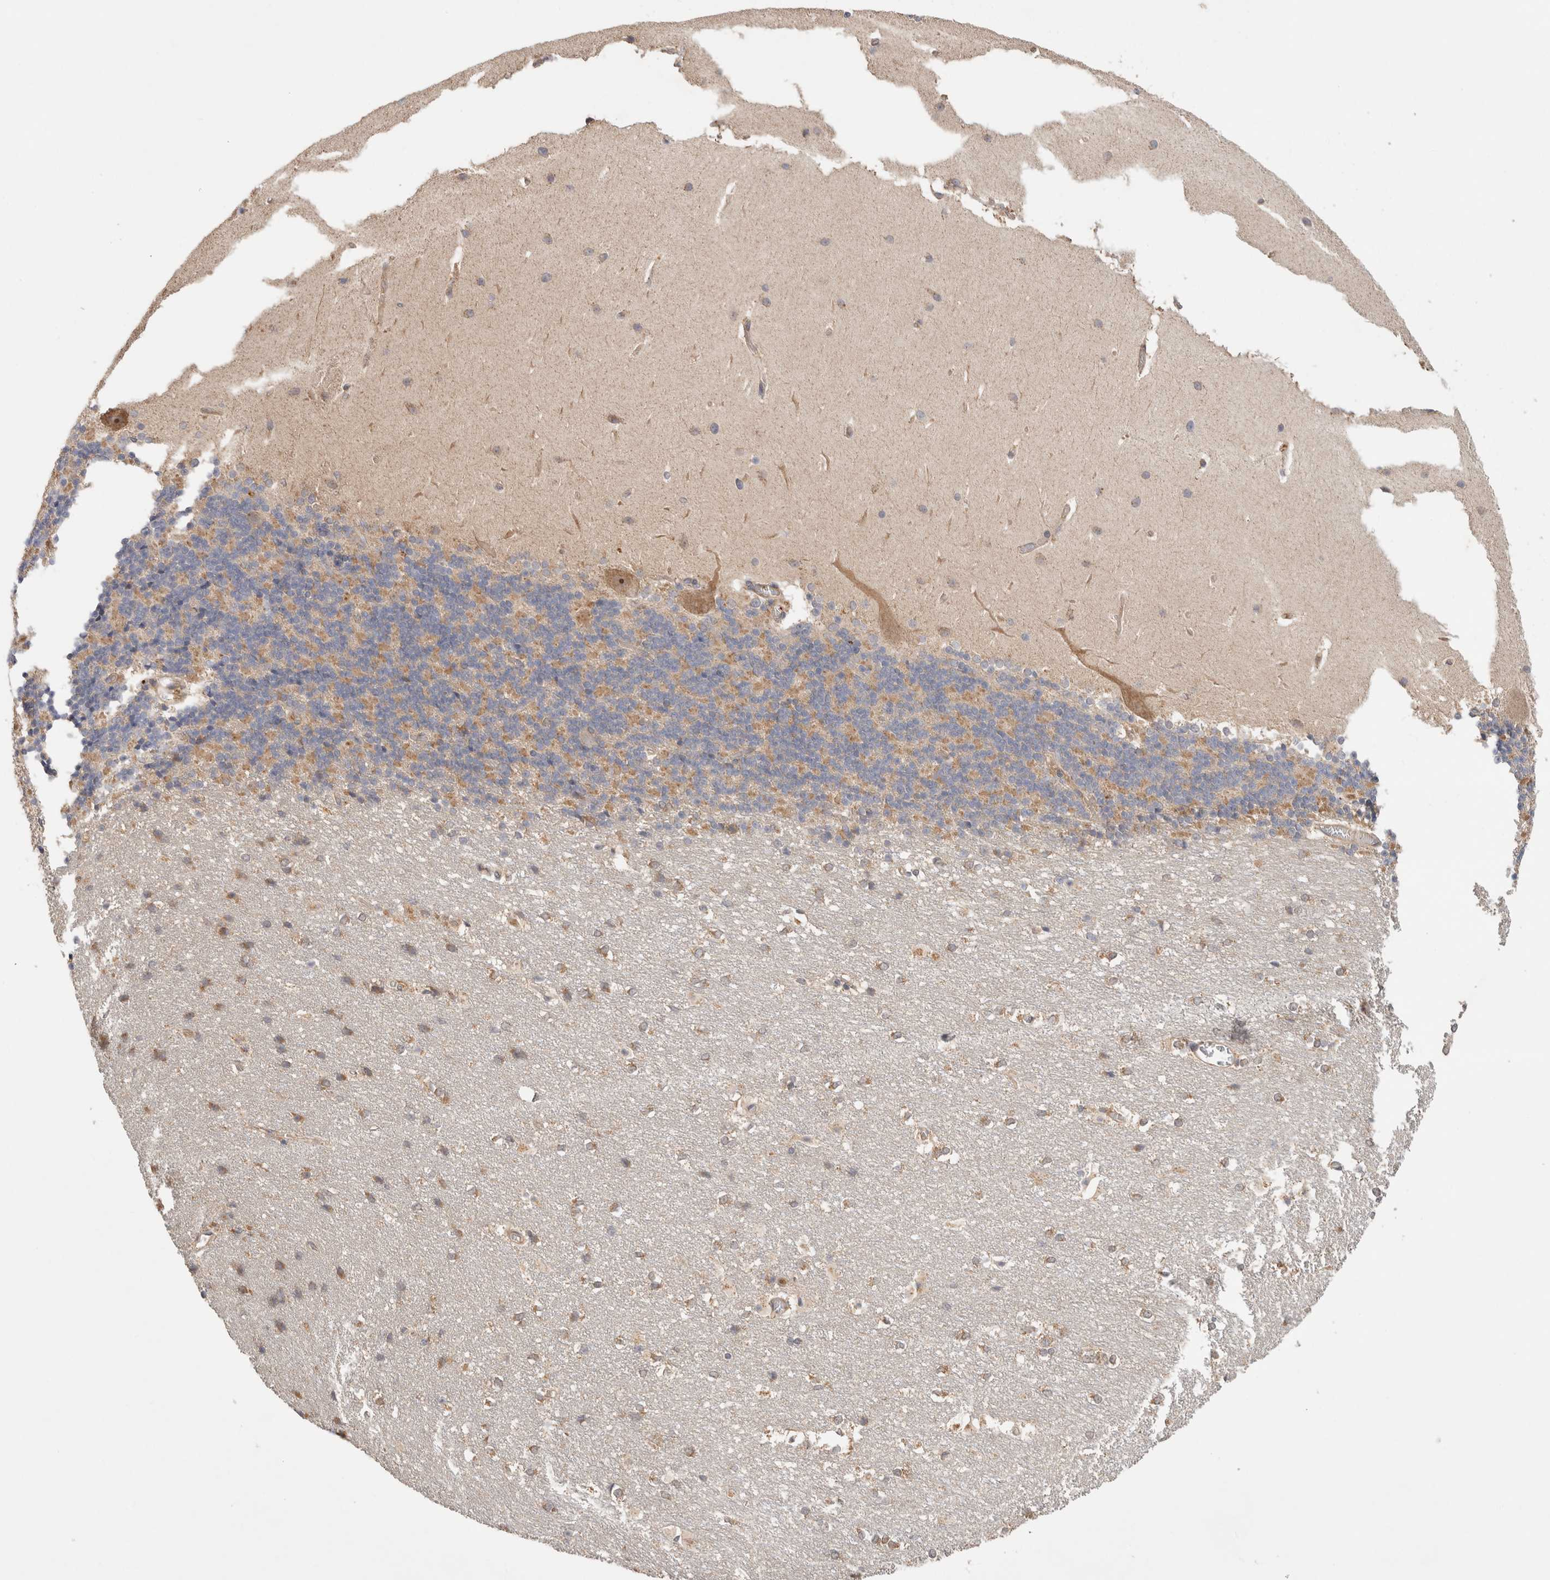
{"staining": {"intensity": "weak", "quantity": "25%-75%", "location": "cytoplasmic/membranous"}, "tissue": "cerebellum", "cell_type": "Cells in granular layer", "image_type": "normal", "snomed": [{"axis": "morphology", "description": "Normal tissue, NOS"}, {"axis": "topography", "description": "Cerebellum"}], "caption": "A brown stain highlights weak cytoplasmic/membranous expression of a protein in cells in granular layer of normal cerebellum. (Stains: DAB (3,3'-diaminobenzidine) in brown, nuclei in blue, Microscopy: brightfield microscopy at high magnification).", "gene": "C8orf44", "patient": {"sex": "female", "age": 19}}